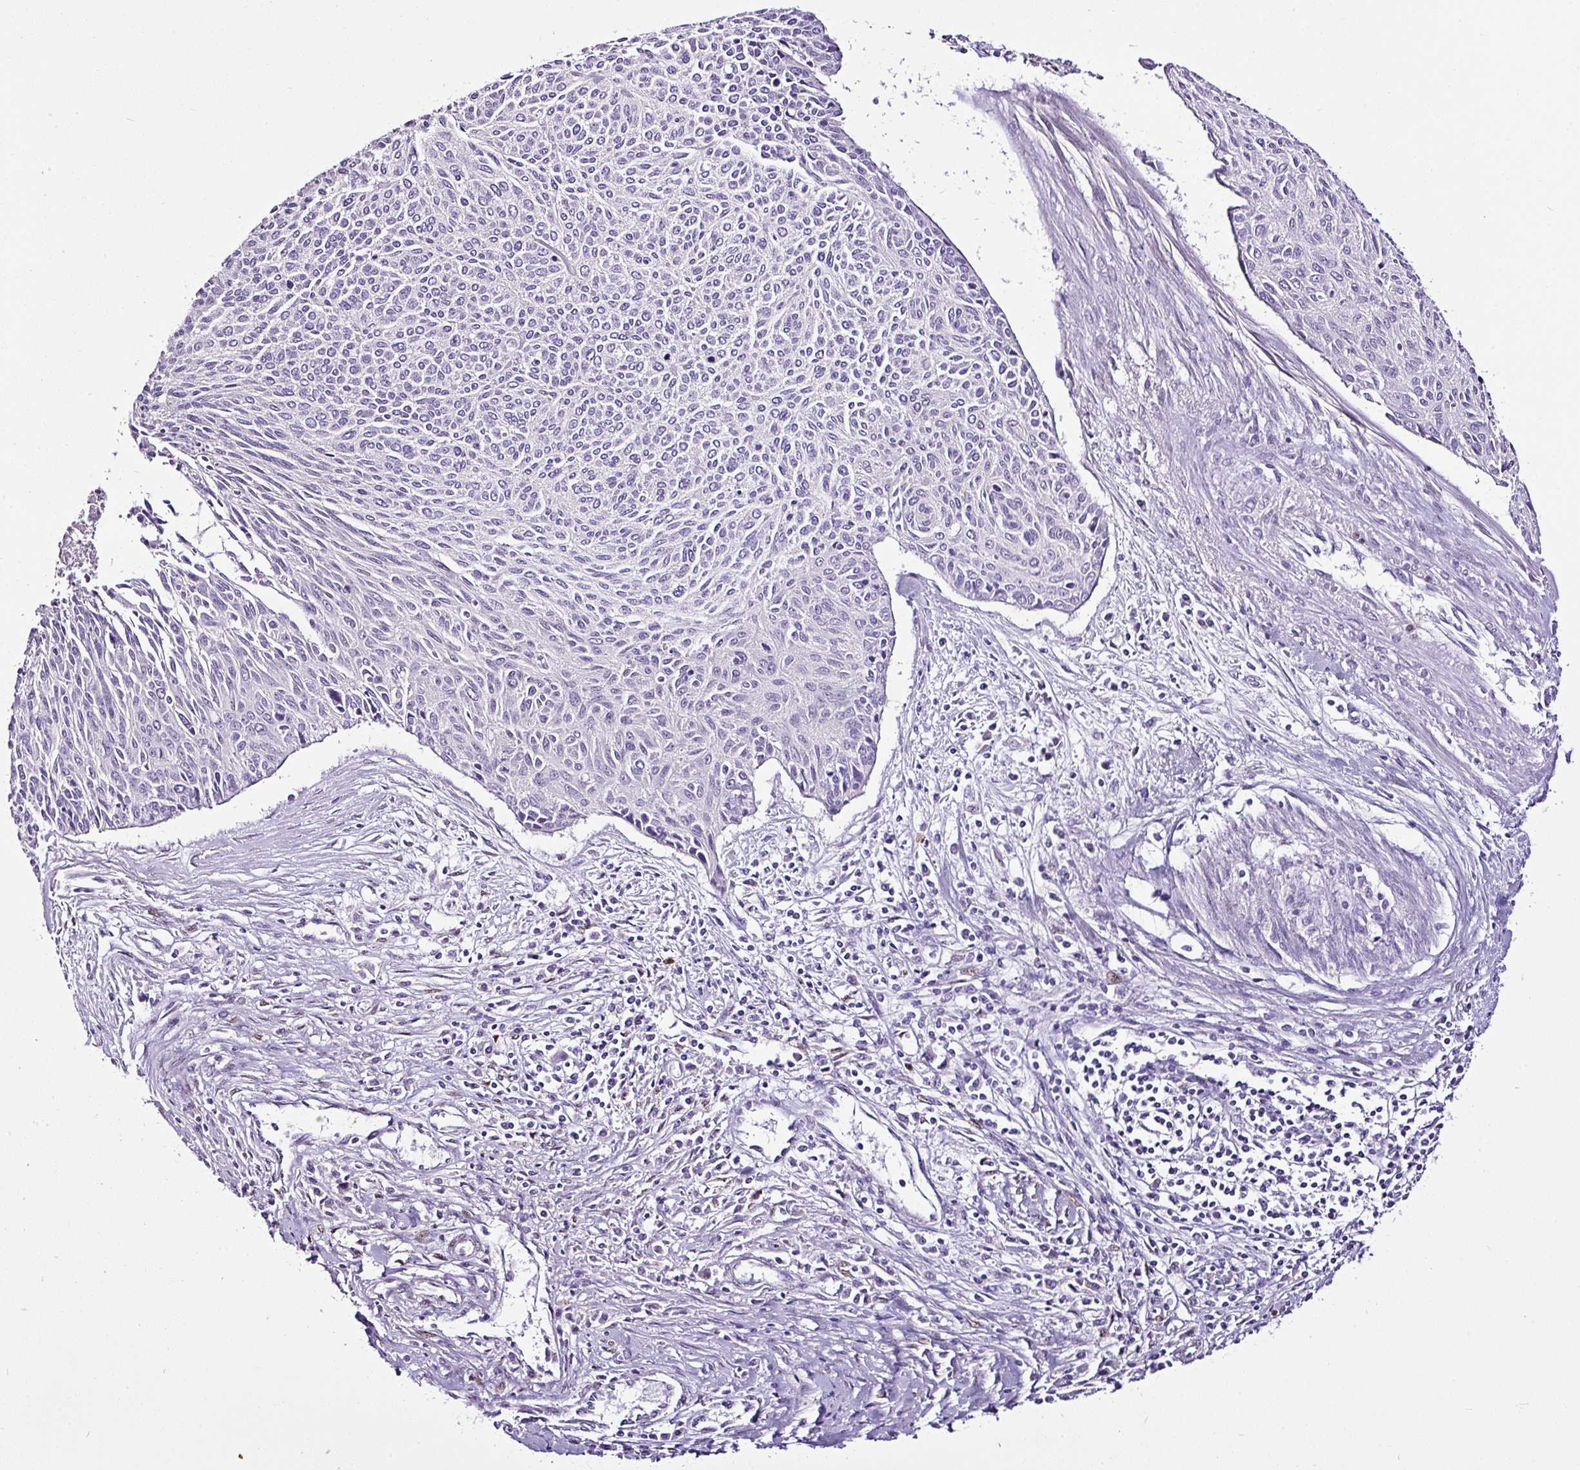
{"staining": {"intensity": "negative", "quantity": "none", "location": "none"}, "tissue": "cervical cancer", "cell_type": "Tumor cells", "image_type": "cancer", "snomed": [{"axis": "morphology", "description": "Squamous cell carcinoma, NOS"}, {"axis": "topography", "description": "Cervix"}], "caption": "Tumor cells show no significant protein staining in cervical cancer (squamous cell carcinoma). (IHC, brightfield microscopy, high magnification).", "gene": "ESR1", "patient": {"sex": "female", "age": 55}}